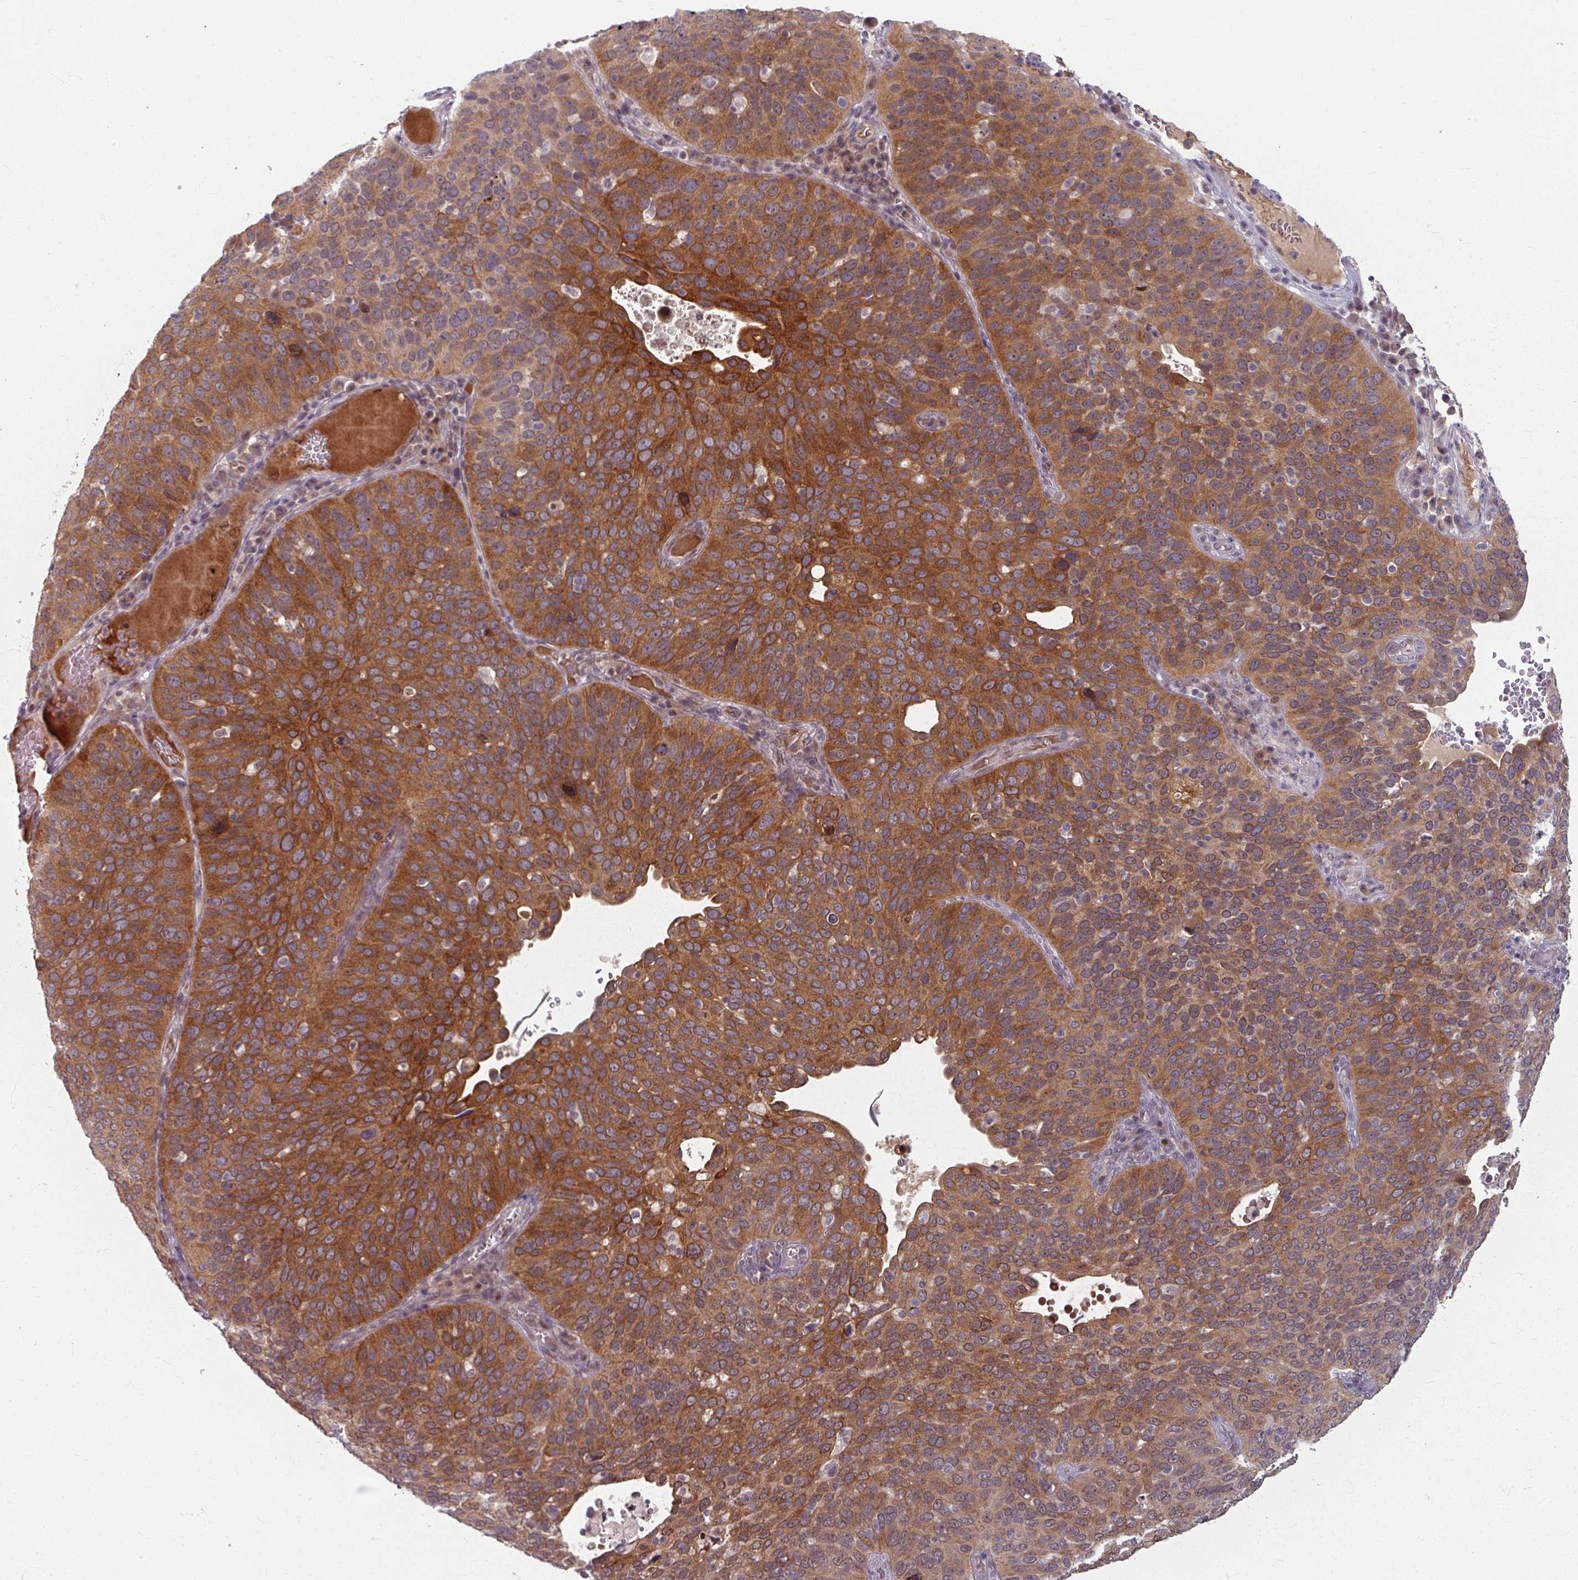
{"staining": {"intensity": "strong", "quantity": ">75%", "location": "cytoplasmic/membranous"}, "tissue": "cervical cancer", "cell_type": "Tumor cells", "image_type": "cancer", "snomed": [{"axis": "morphology", "description": "Squamous cell carcinoma, NOS"}, {"axis": "topography", "description": "Cervix"}], "caption": "Human cervical cancer stained with a protein marker demonstrates strong staining in tumor cells.", "gene": "KLC3", "patient": {"sex": "female", "age": 36}}